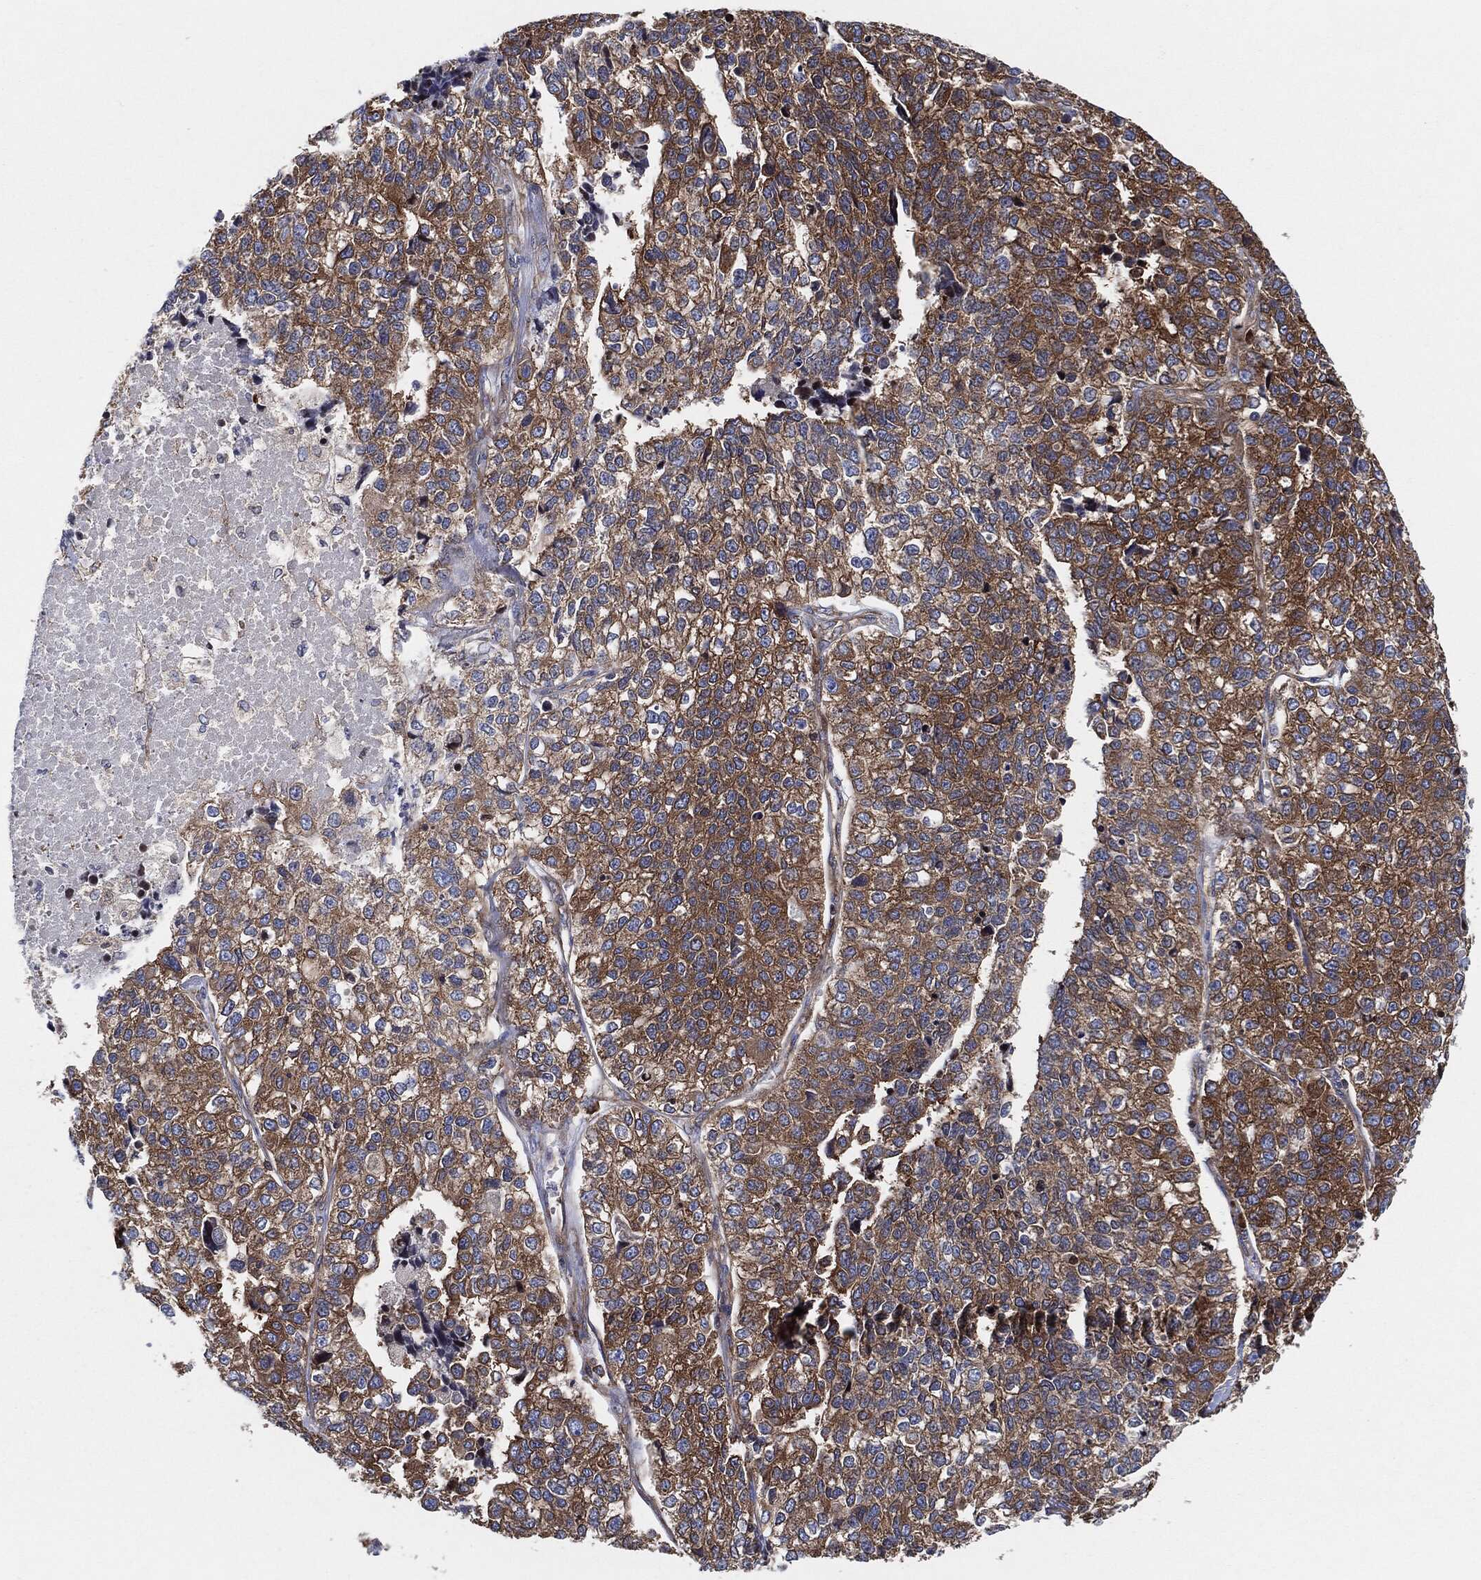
{"staining": {"intensity": "moderate", "quantity": ">75%", "location": "cytoplasmic/membranous"}, "tissue": "lung cancer", "cell_type": "Tumor cells", "image_type": "cancer", "snomed": [{"axis": "morphology", "description": "Adenocarcinoma, NOS"}, {"axis": "topography", "description": "Lung"}], "caption": "Tumor cells reveal moderate cytoplasmic/membranous expression in about >75% of cells in adenocarcinoma (lung).", "gene": "EIF2S2", "patient": {"sex": "male", "age": 49}}